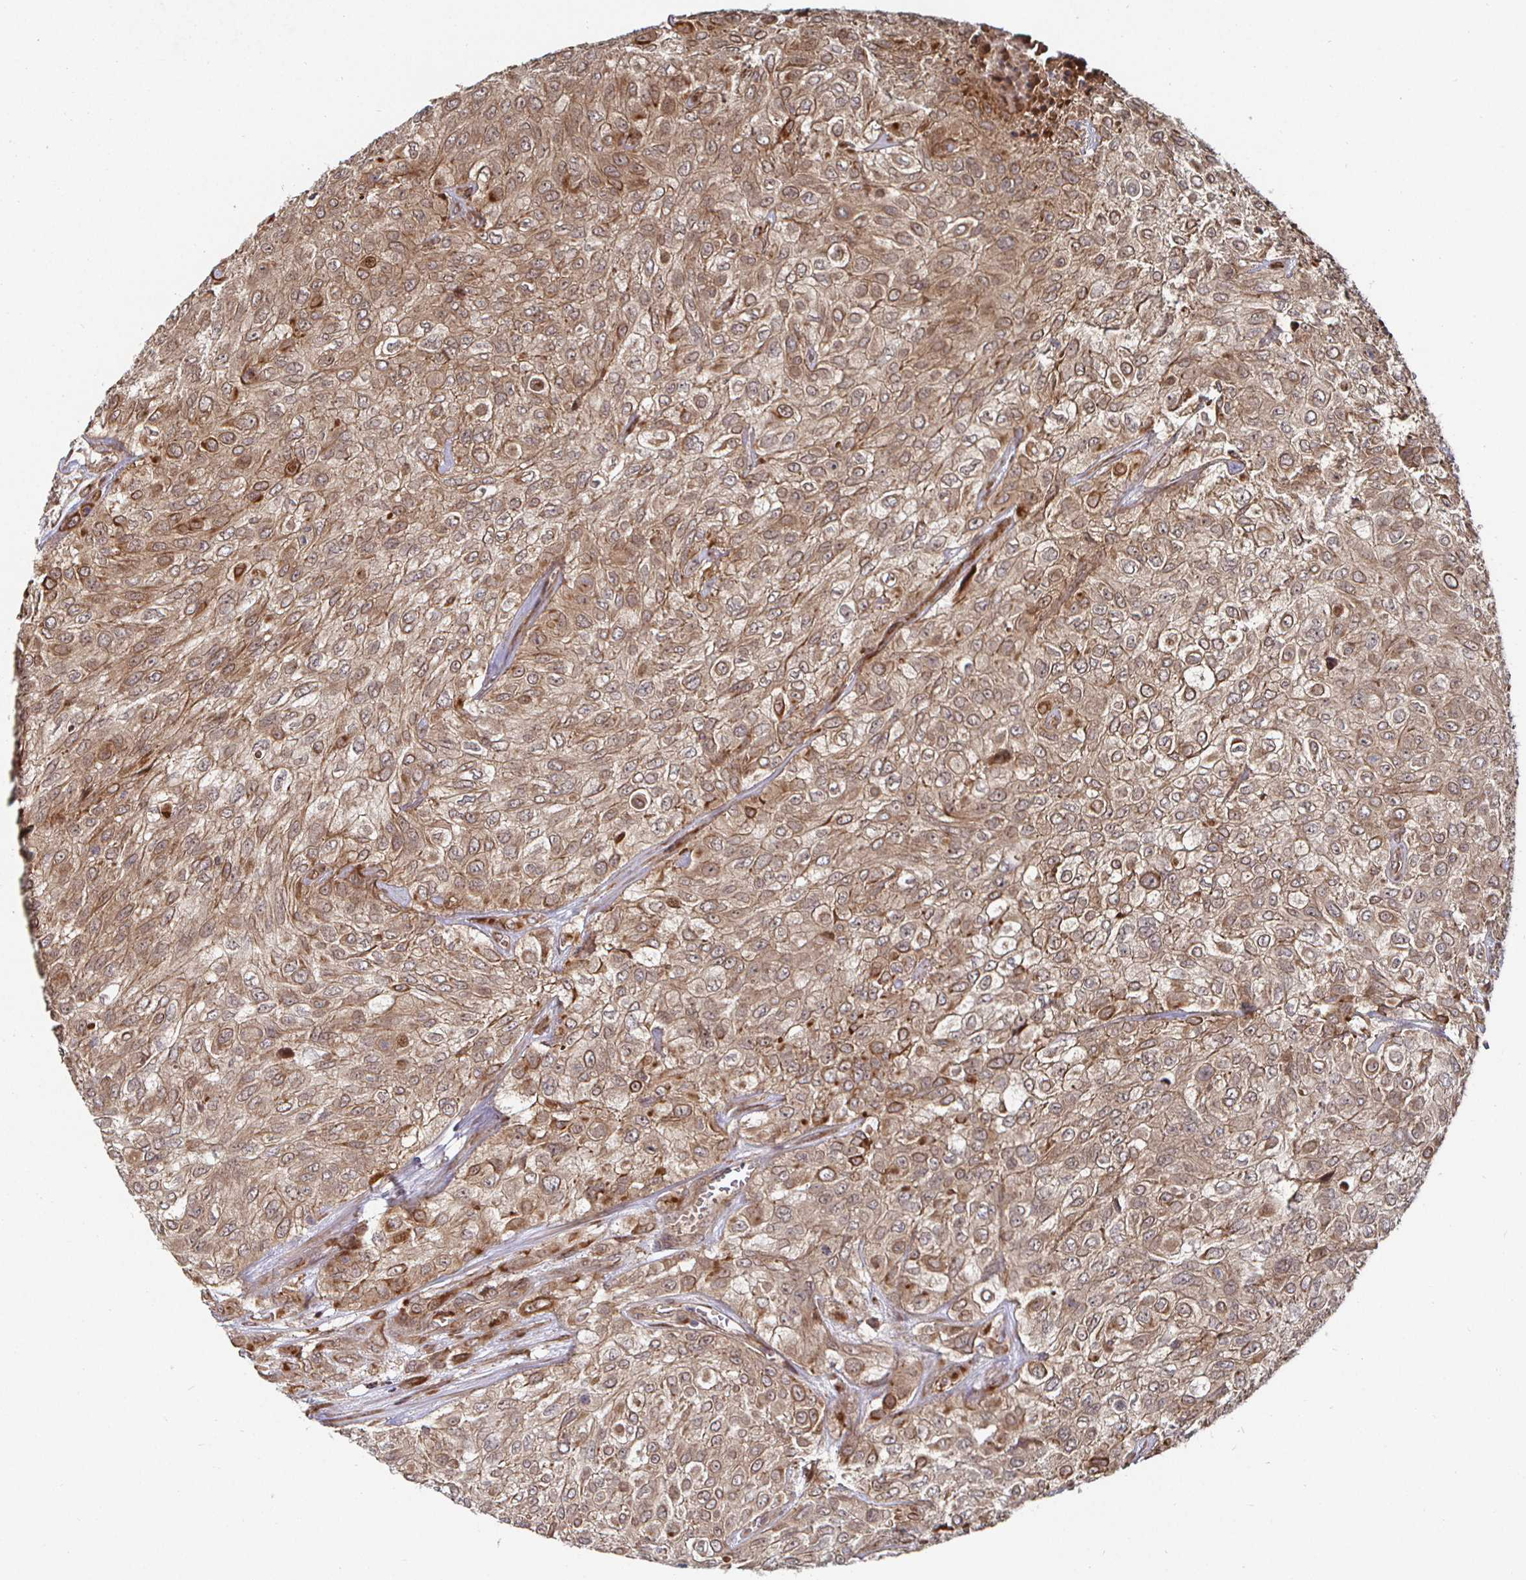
{"staining": {"intensity": "moderate", "quantity": ">75%", "location": "cytoplasmic/membranous,nuclear"}, "tissue": "urothelial cancer", "cell_type": "Tumor cells", "image_type": "cancer", "snomed": [{"axis": "morphology", "description": "Urothelial carcinoma, High grade"}, {"axis": "topography", "description": "Urinary bladder"}], "caption": "A brown stain labels moderate cytoplasmic/membranous and nuclear expression of a protein in human urothelial cancer tumor cells.", "gene": "TBKBP1", "patient": {"sex": "male", "age": 57}}